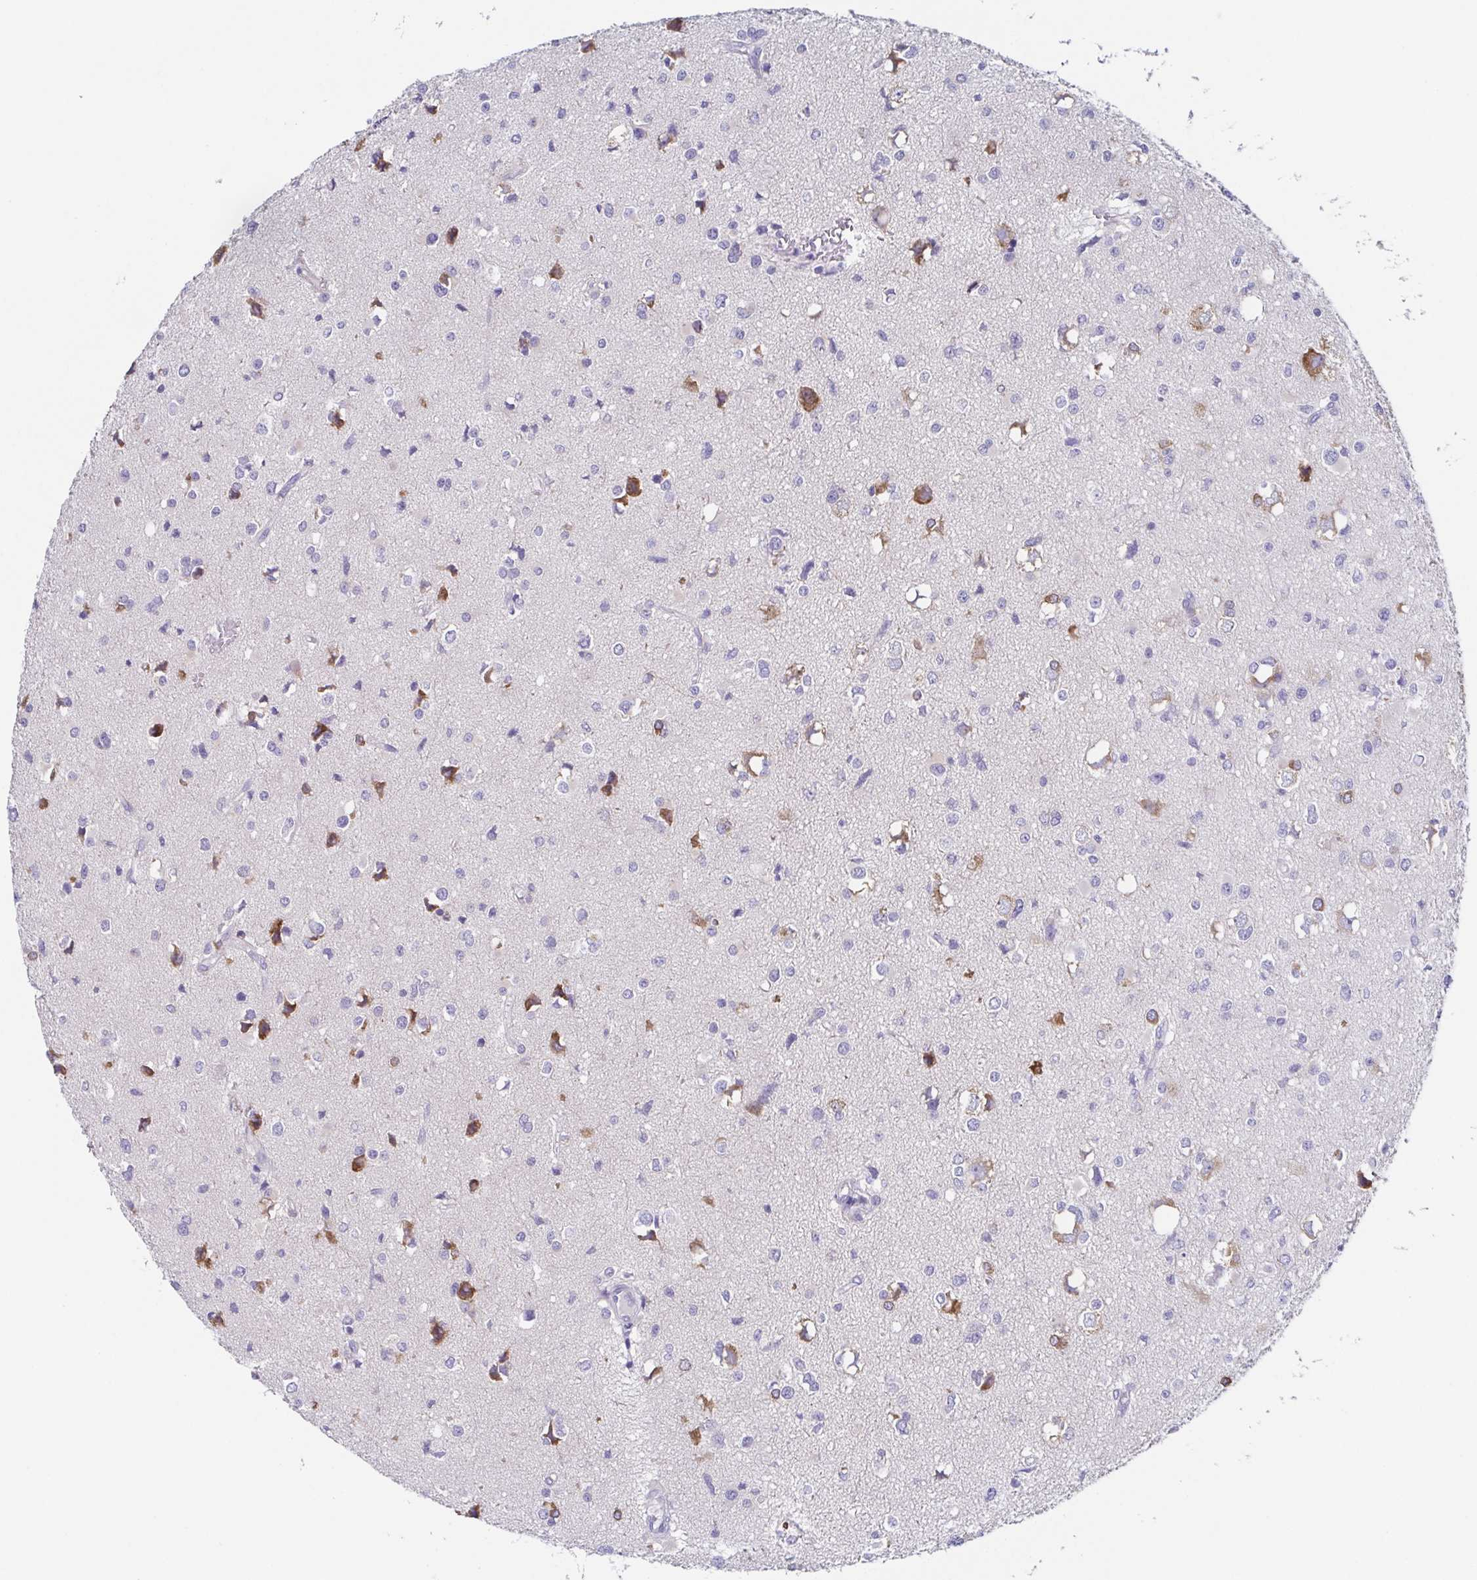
{"staining": {"intensity": "negative", "quantity": "none", "location": "none"}, "tissue": "glioma", "cell_type": "Tumor cells", "image_type": "cancer", "snomed": [{"axis": "morphology", "description": "Glioma, malignant, High grade"}, {"axis": "topography", "description": "Brain"}], "caption": "Tumor cells are negative for brown protein staining in high-grade glioma (malignant). (IHC, brightfield microscopy, high magnification).", "gene": "HTR2A", "patient": {"sex": "male", "age": 54}}